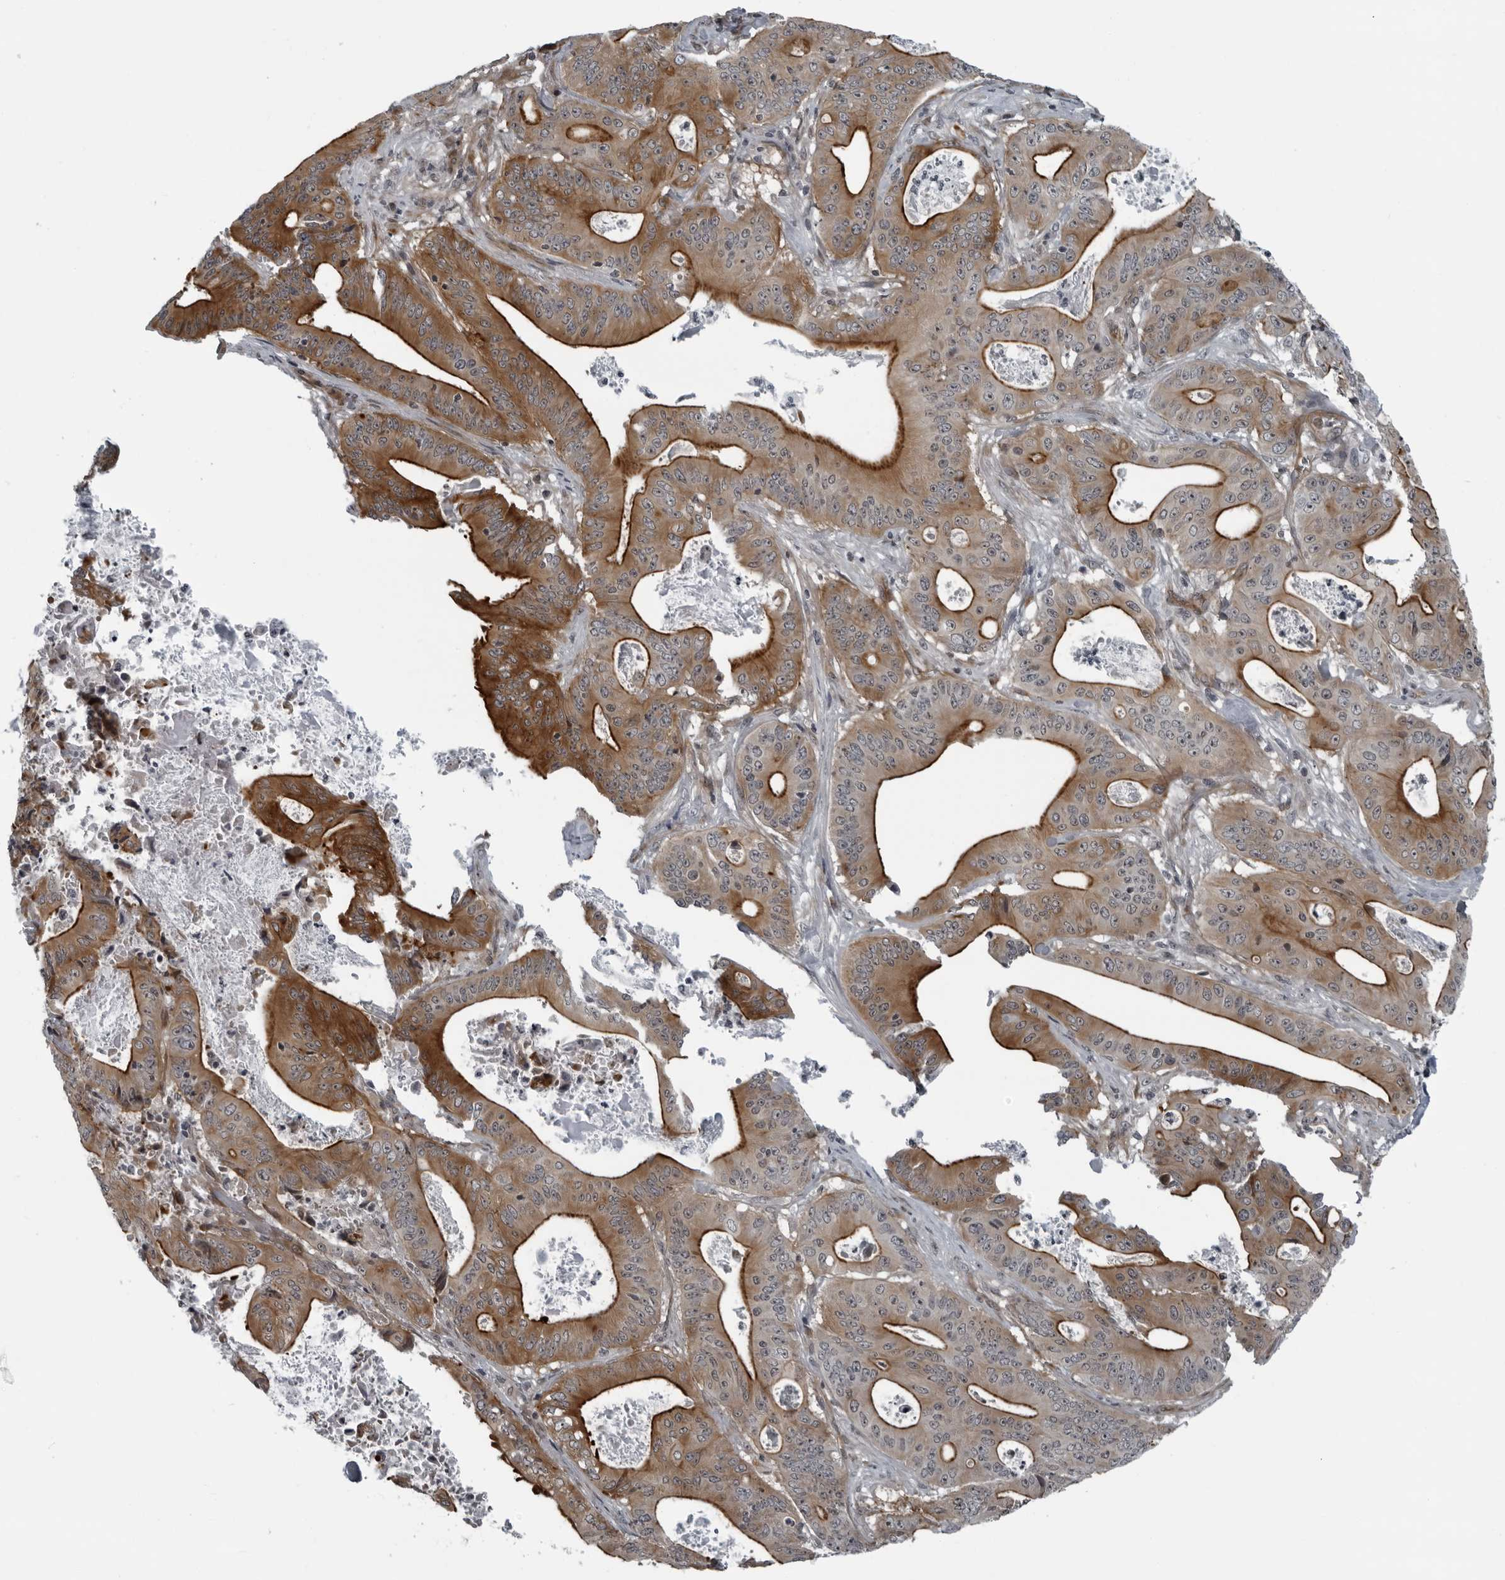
{"staining": {"intensity": "moderate", "quantity": ">75%", "location": "cytoplasmic/membranous"}, "tissue": "pancreatic cancer", "cell_type": "Tumor cells", "image_type": "cancer", "snomed": [{"axis": "morphology", "description": "Normal tissue, NOS"}, {"axis": "topography", "description": "Lymph node"}], "caption": "DAB immunohistochemical staining of human pancreatic cancer displays moderate cytoplasmic/membranous protein positivity in about >75% of tumor cells.", "gene": "FAM102B", "patient": {"sex": "male", "age": 62}}